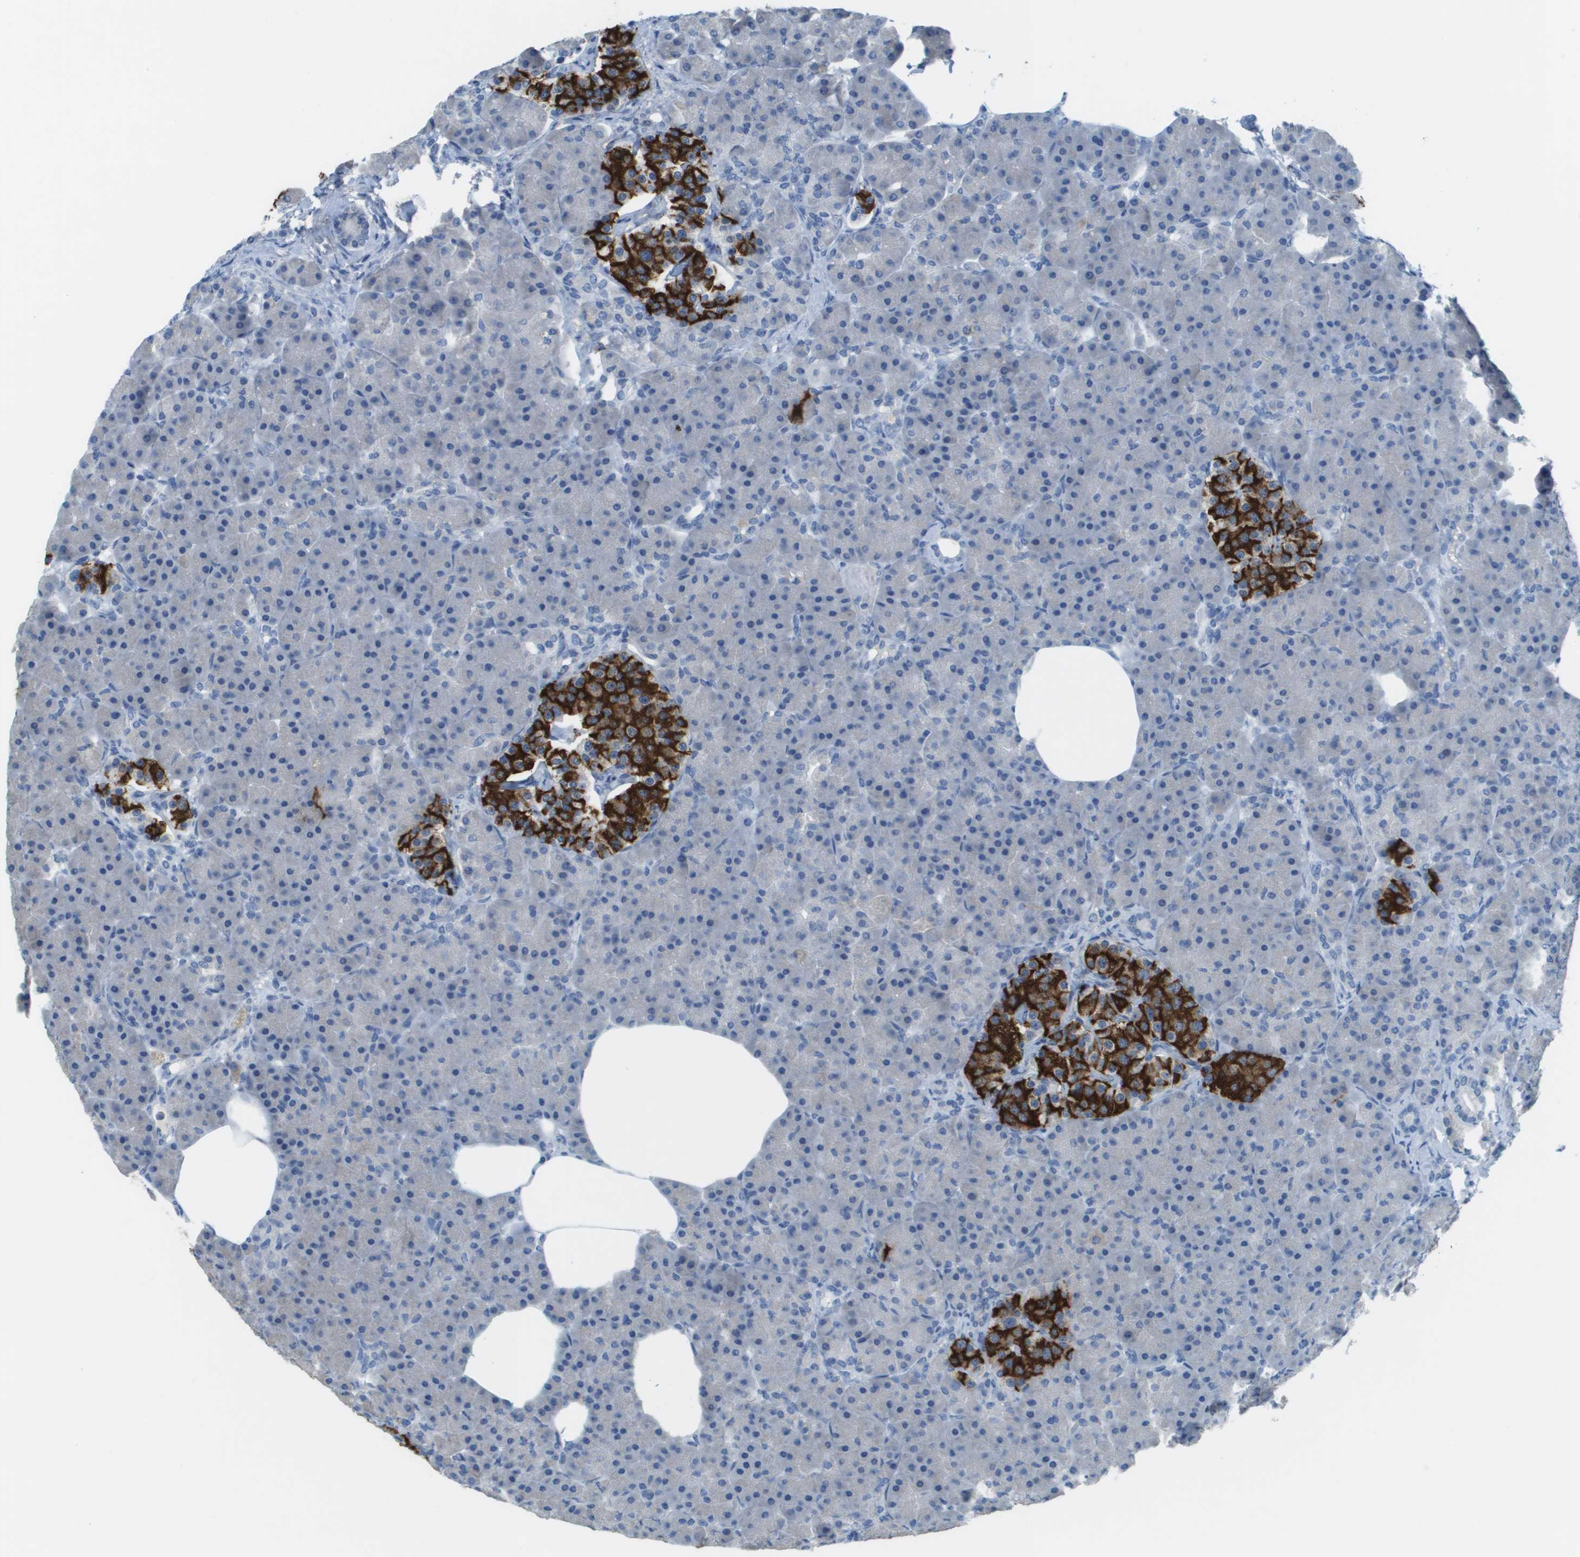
{"staining": {"intensity": "negative", "quantity": "none", "location": "none"}, "tissue": "pancreas", "cell_type": "Exocrine glandular cells", "image_type": "normal", "snomed": [{"axis": "morphology", "description": "Normal tissue, NOS"}, {"axis": "topography", "description": "Pancreas"}], "caption": "Exocrine glandular cells show no significant protein staining in unremarkable pancreas.", "gene": "PTGDR2", "patient": {"sex": "female", "age": 70}}